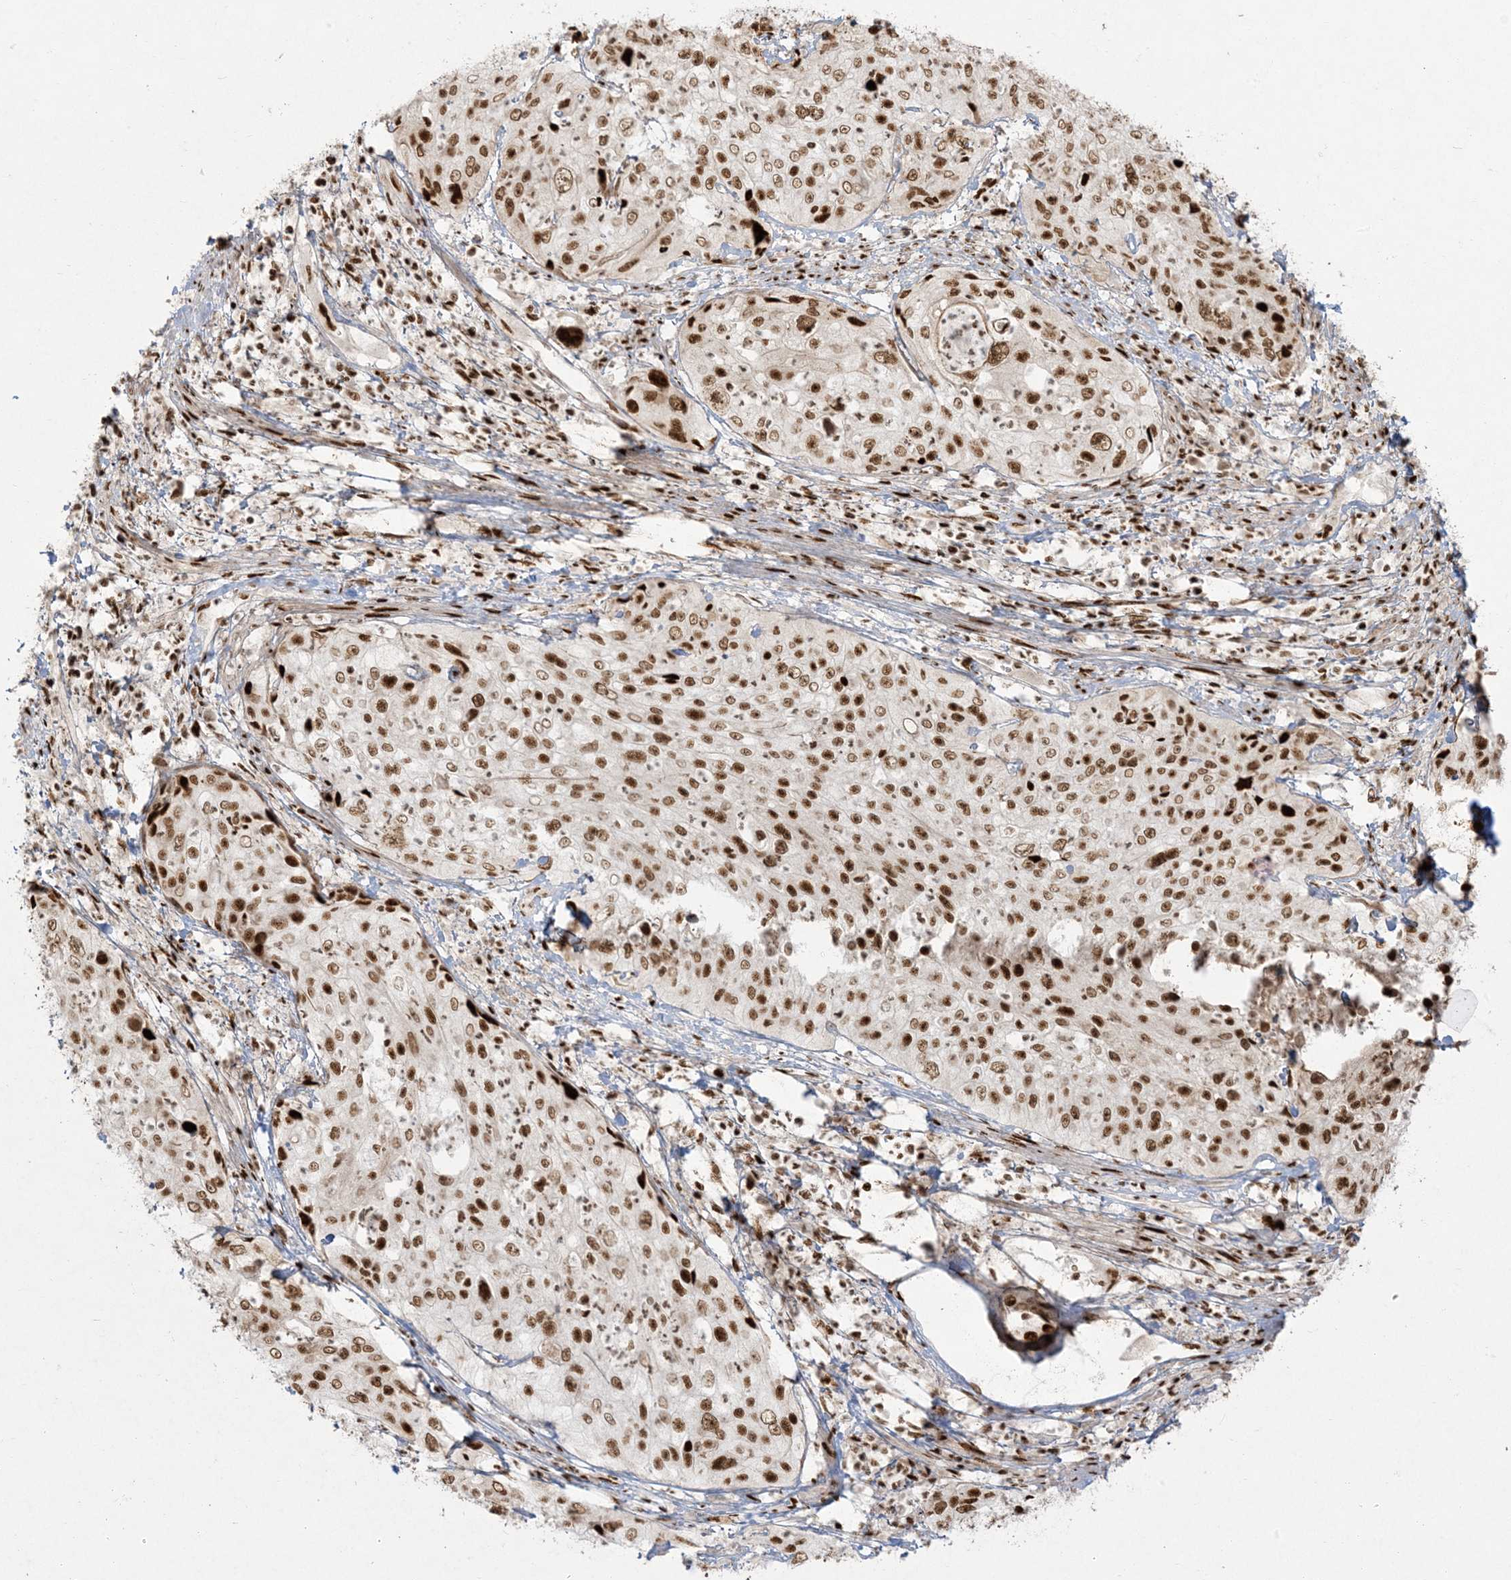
{"staining": {"intensity": "strong", "quantity": ">75%", "location": "nuclear"}, "tissue": "cervical cancer", "cell_type": "Tumor cells", "image_type": "cancer", "snomed": [{"axis": "morphology", "description": "Squamous cell carcinoma, NOS"}, {"axis": "topography", "description": "Cervix"}], "caption": "Immunohistochemistry (IHC) (DAB (3,3'-diaminobenzidine)) staining of human cervical cancer (squamous cell carcinoma) displays strong nuclear protein expression in approximately >75% of tumor cells.", "gene": "RBM10", "patient": {"sex": "female", "age": 31}}